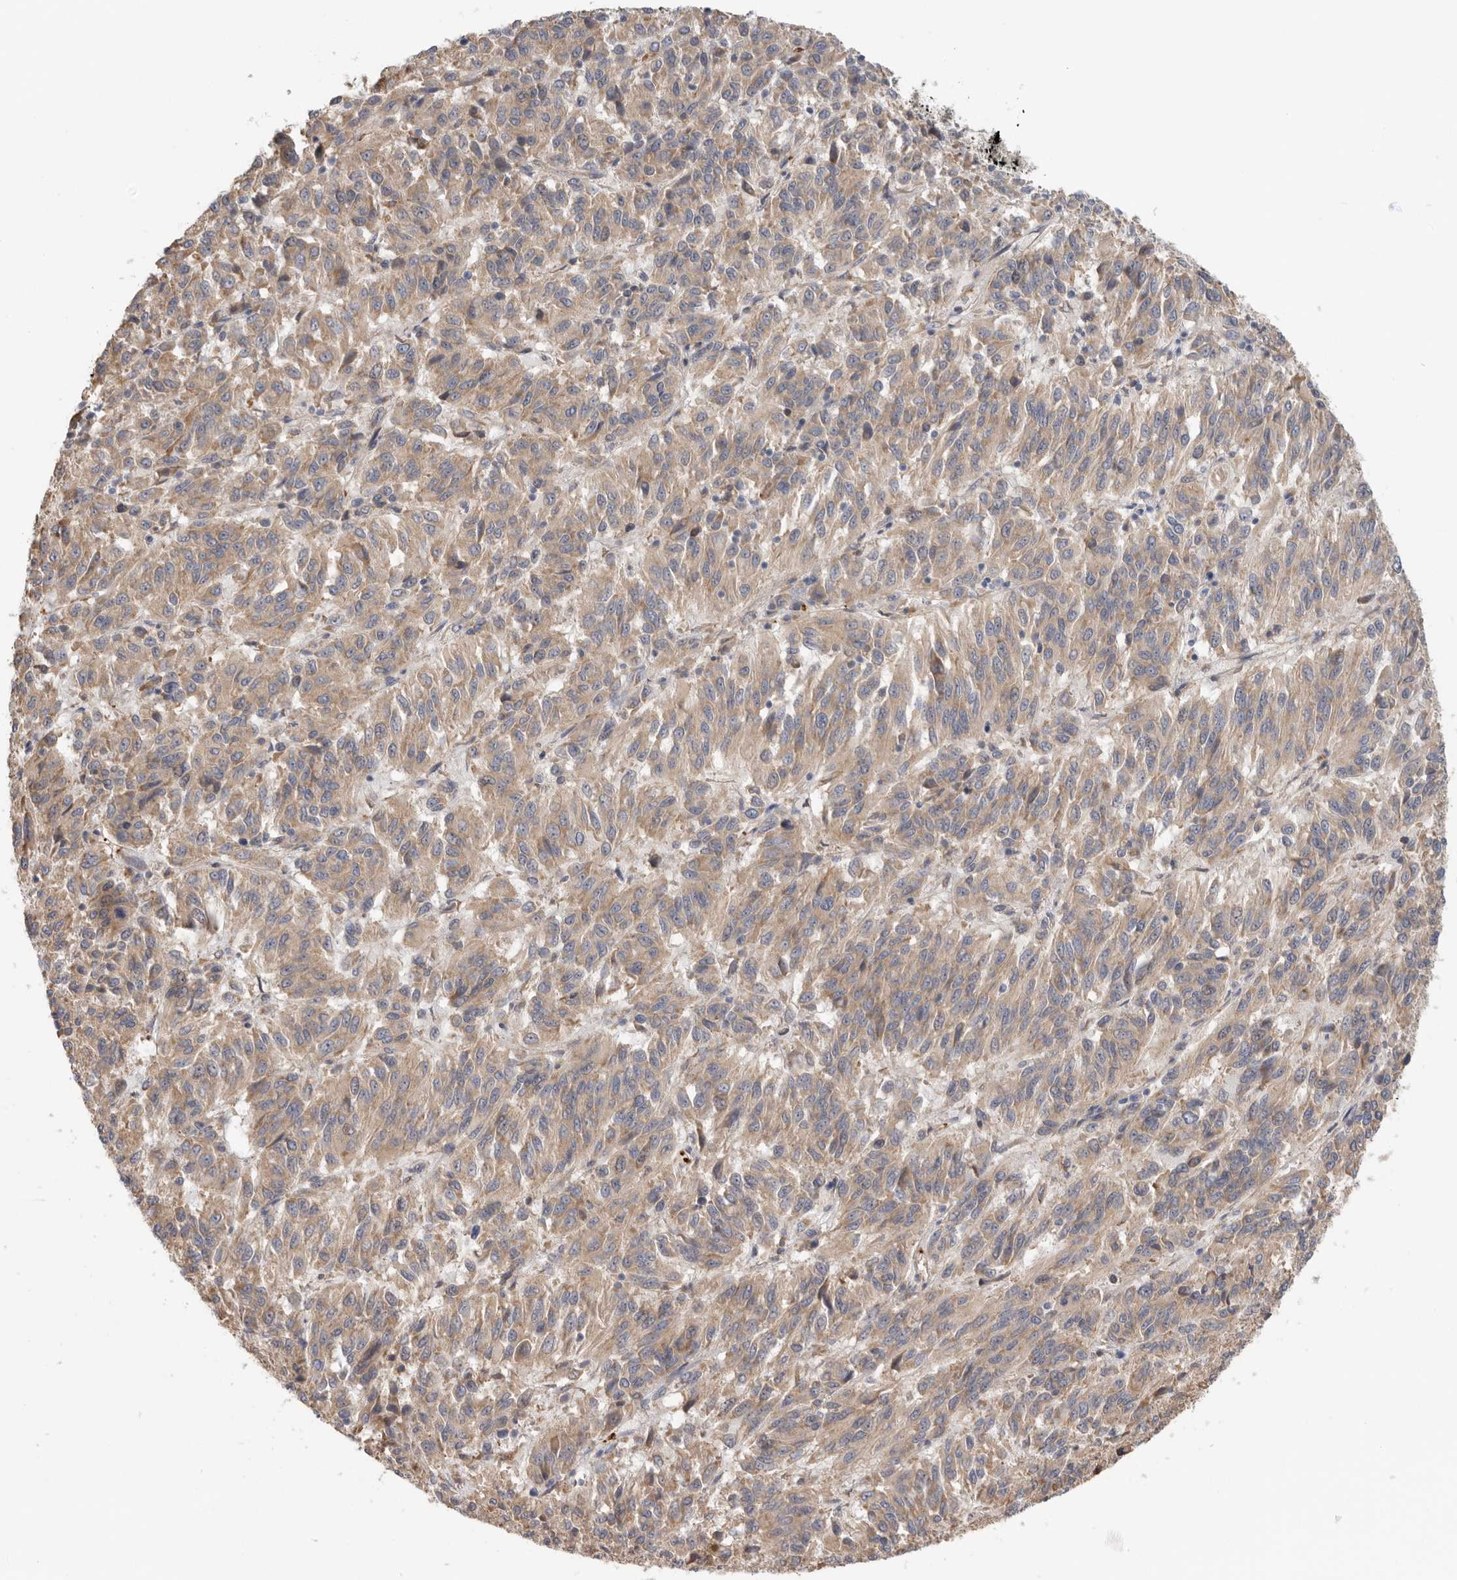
{"staining": {"intensity": "weak", "quantity": ">75%", "location": "cytoplasmic/membranous"}, "tissue": "melanoma", "cell_type": "Tumor cells", "image_type": "cancer", "snomed": [{"axis": "morphology", "description": "Malignant melanoma, Metastatic site"}, {"axis": "topography", "description": "Lung"}], "caption": "Protein staining of malignant melanoma (metastatic site) tissue shows weak cytoplasmic/membranous expression in approximately >75% of tumor cells. Nuclei are stained in blue.", "gene": "CDC42BPB", "patient": {"sex": "male", "age": 64}}